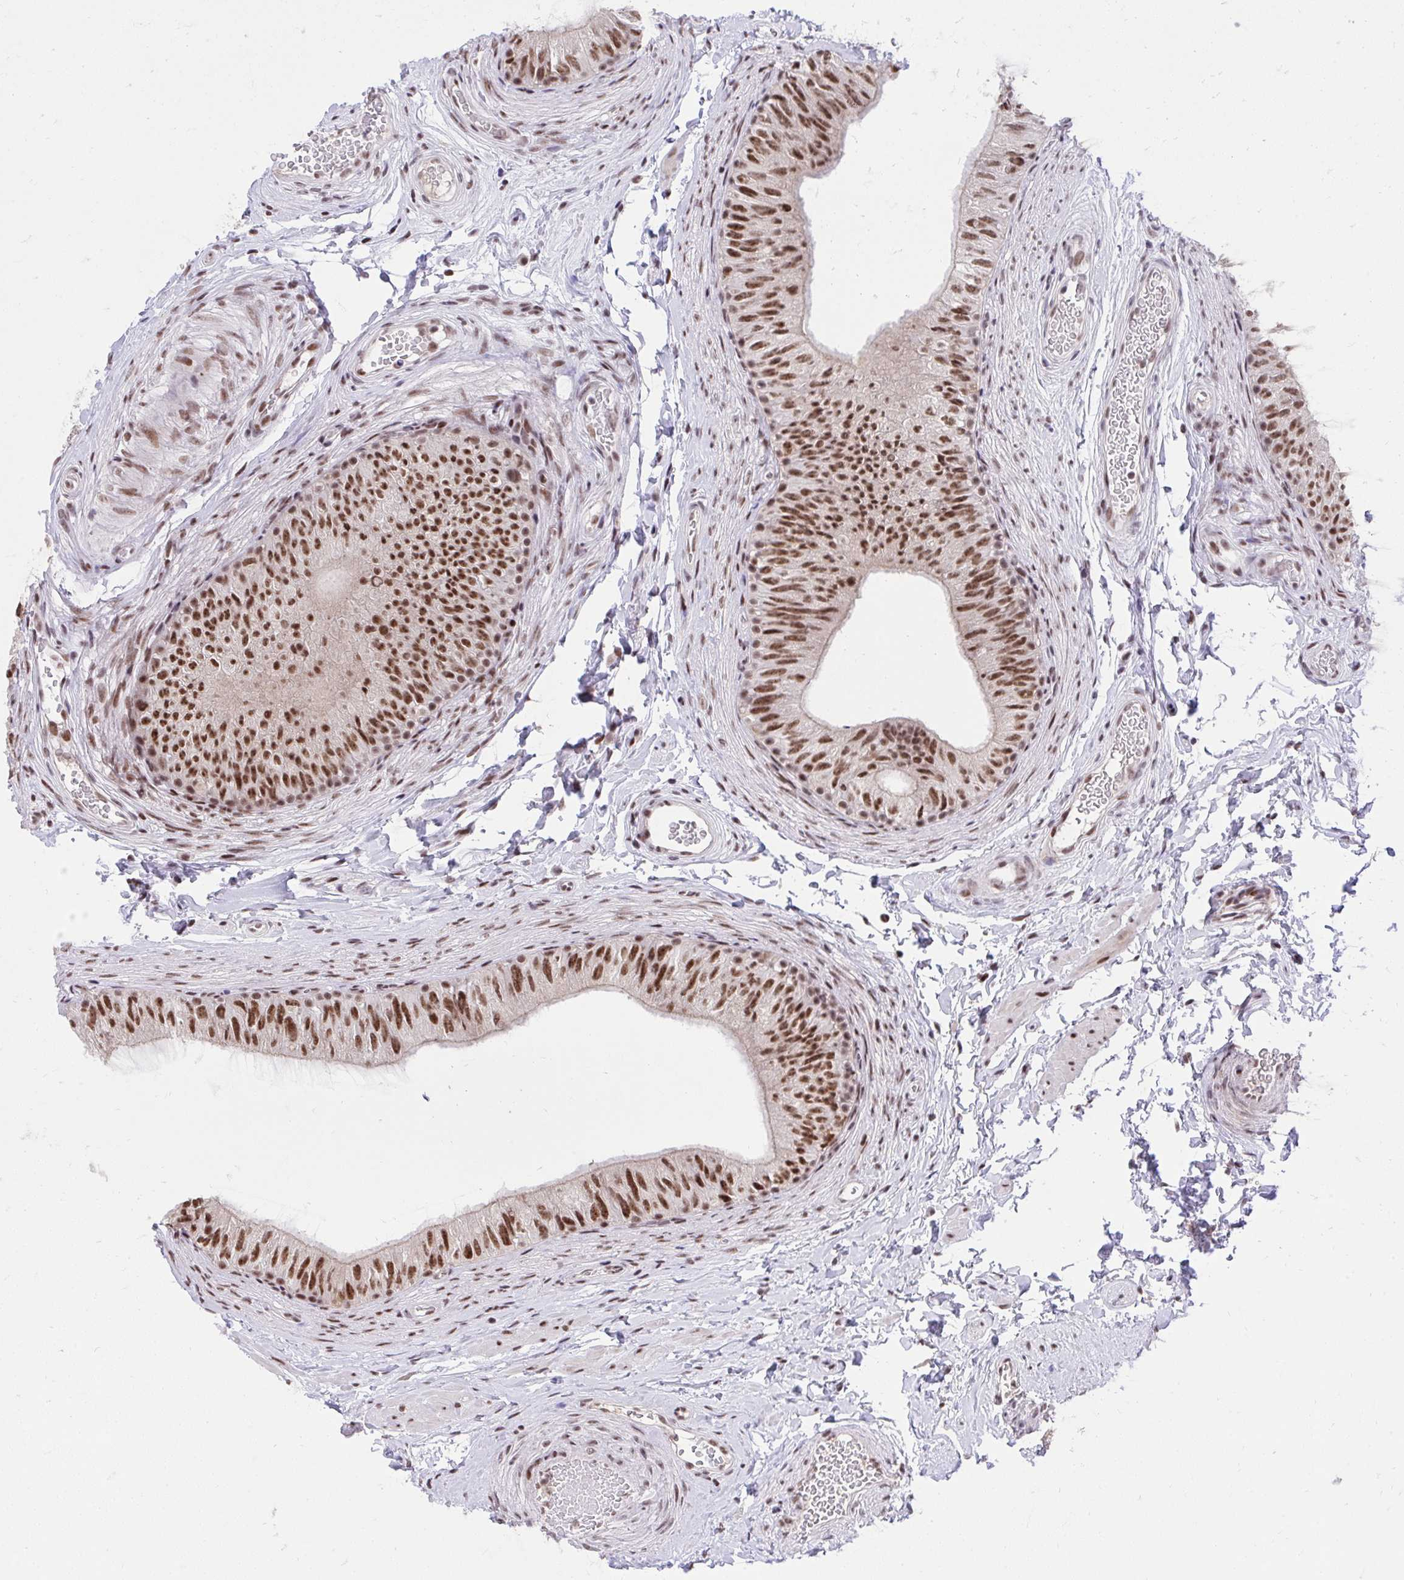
{"staining": {"intensity": "strong", "quantity": ">75%", "location": "nuclear"}, "tissue": "epididymis", "cell_type": "Glandular cells", "image_type": "normal", "snomed": [{"axis": "morphology", "description": "Normal tissue, NOS"}, {"axis": "topography", "description": "Epididymis, spermatic cord, NOS"}, {"axis": "topography", "description": "Epididymis"}, {"axis": "topography", "description": "Peripheral nerve tissue"}], "caption": "Unremarkable epididymis displays strong nuclear staining in about >75% of glandular cells.", "gene": "SYNE4", "patient": {"sex": "male", "age": 29}}